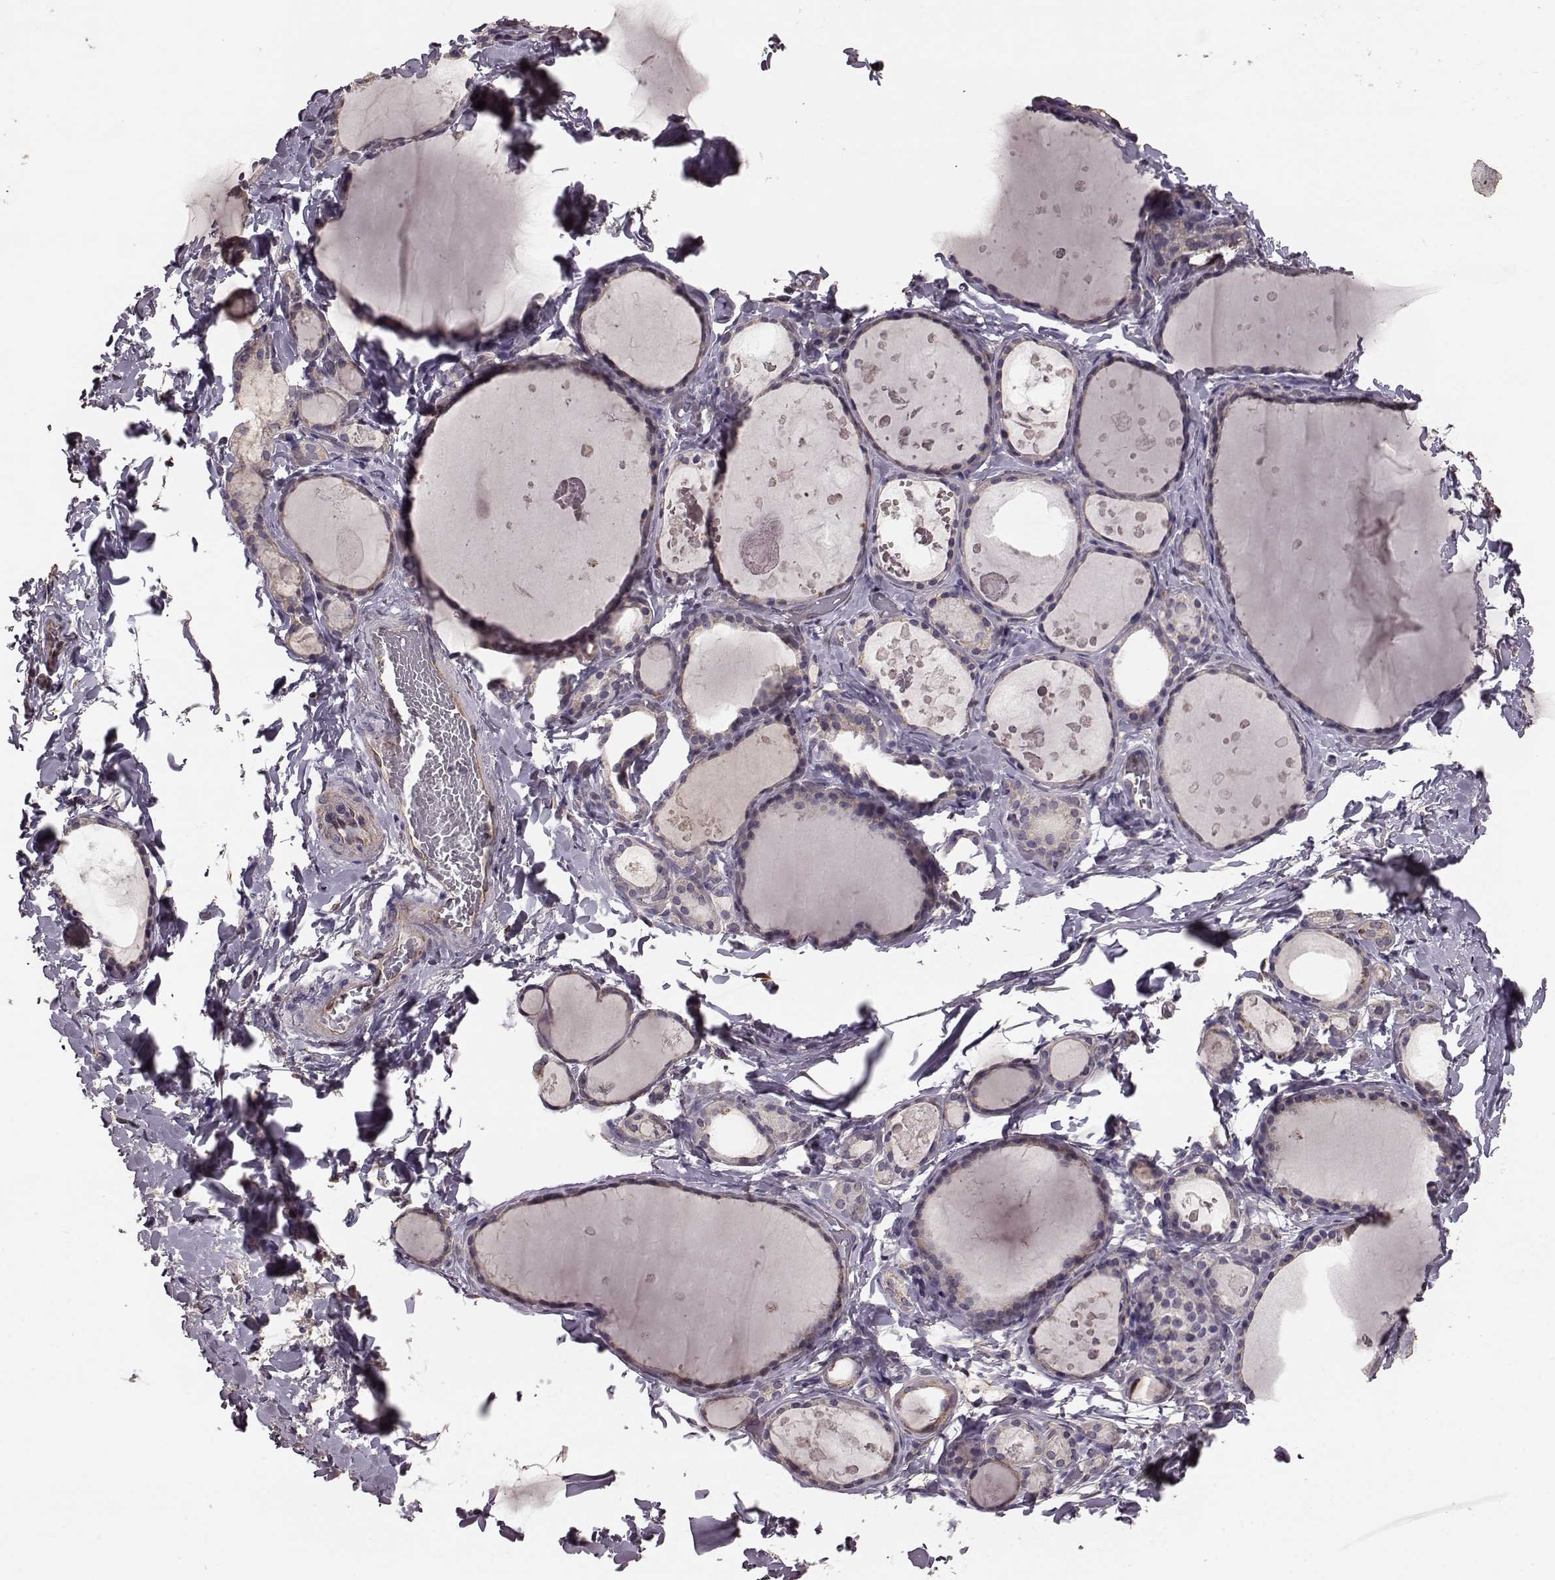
{"staining": {"intensity": "negative", "quantity": "none", "location": "none"}, "tissue": "thyroid gland", "cell_type": "Glandular cells", "image_type": "normal", "snomed": [{"axis": "morphology", "description": "Normal tissue, NOS"}, {"axis": "topography", "description": "Thyroid gland"}], "caption": "This is an immunohistochemistry image of unremarkable thyroid gland. There is no expression in glandular cells.", "gene": "NTF3", "patient": {"sex": "female", "age": 56}}